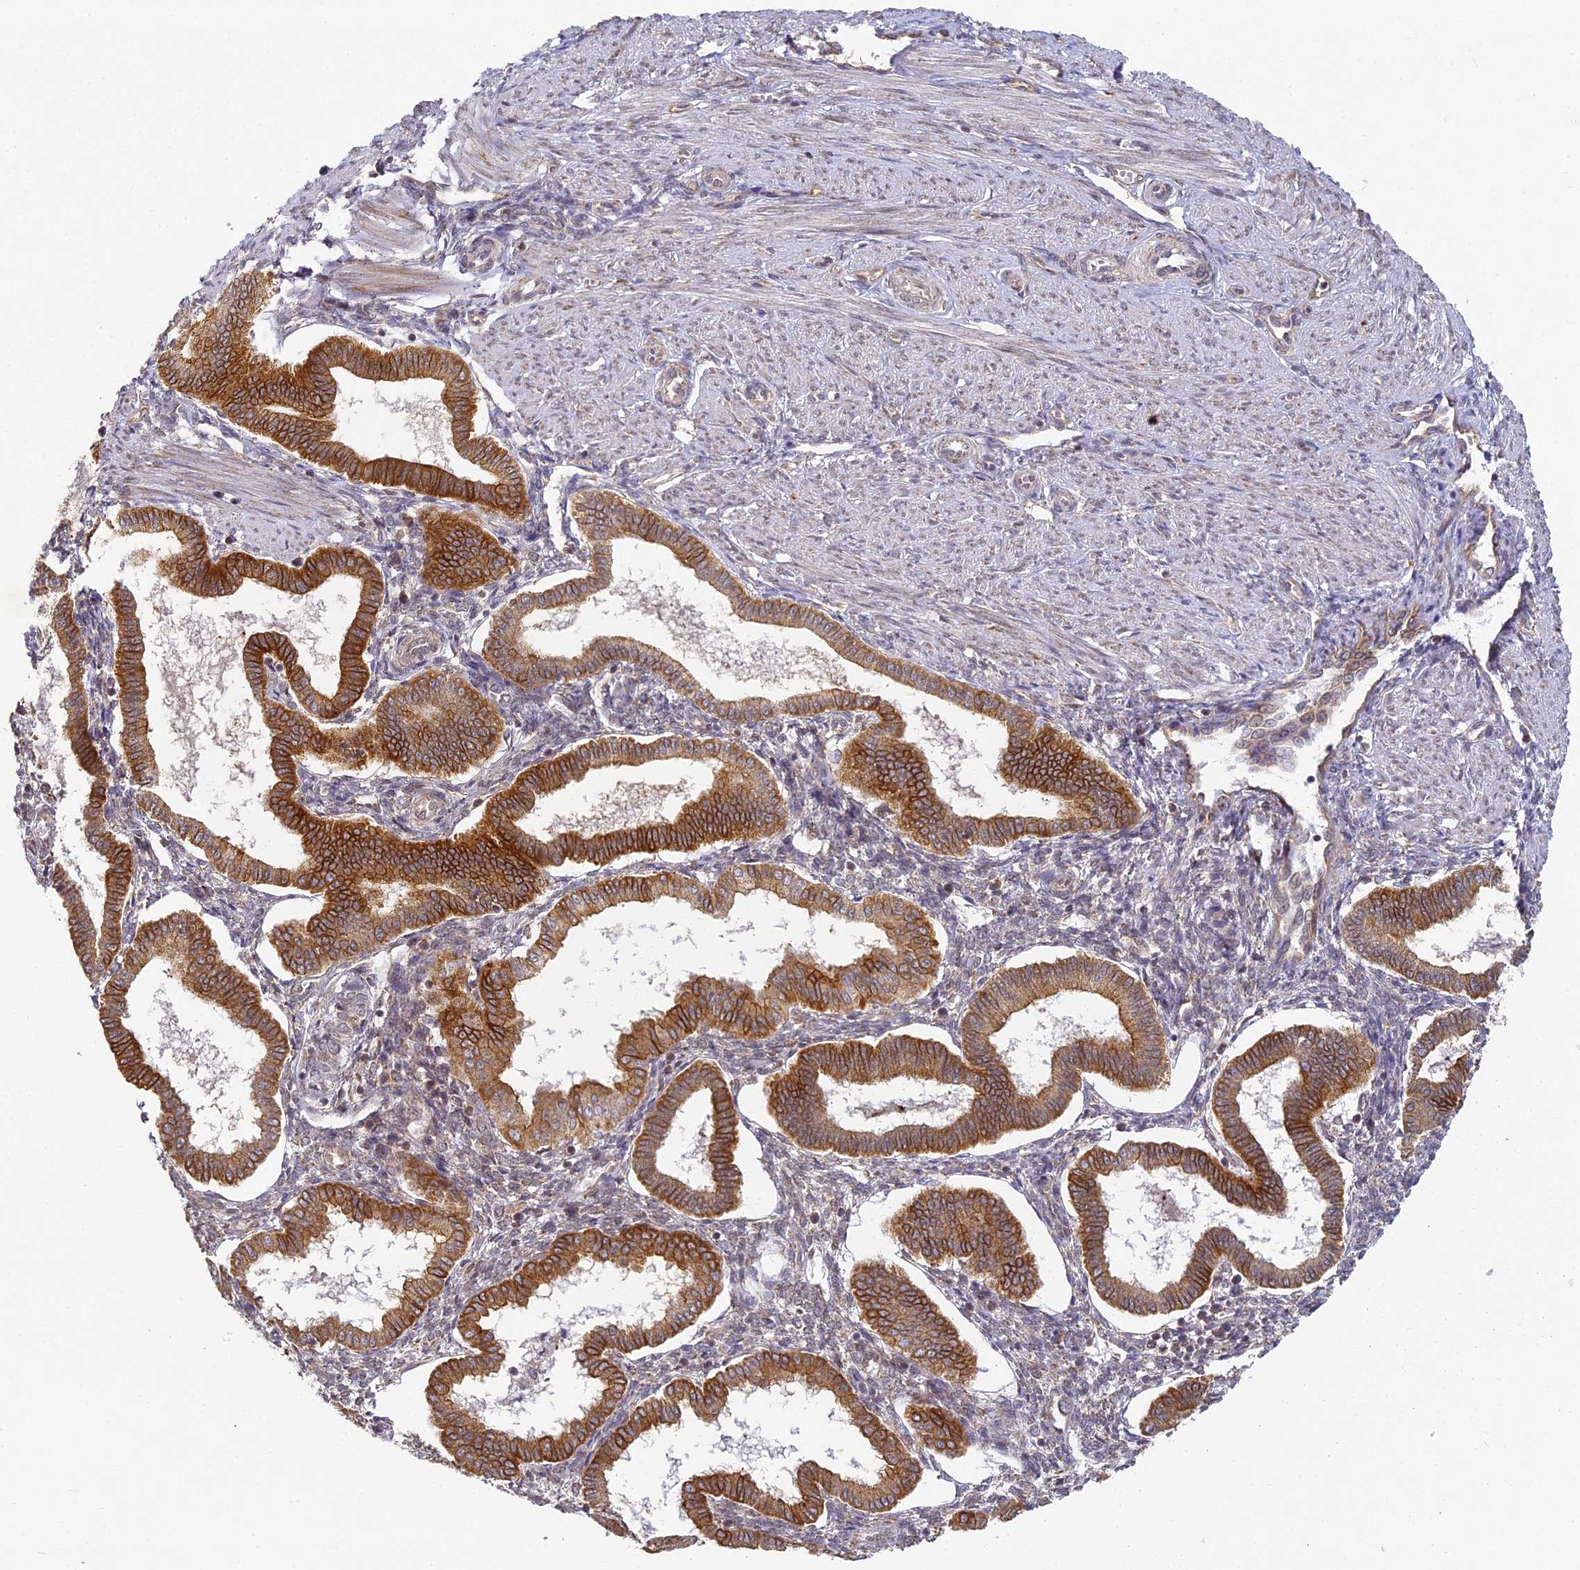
{"staining": {"intensity": "weak", "quantity": "25%-75%", "location": "cytoplasmic/membranous,nuclear"}, "tissue": "endometrium", "cell_type": "Cells in endometrial stroma", "image_type": "normal", "snomed": [{"axis": "morphology", "description": "Normal tissue, NOS"}, {"axis": "topography", "description": "Endometrium"}], "caption": "Human endometrium stained for a protein (brown) displays weak cytoplasmic/membranous,nuclear positive expression in approximately 25%-75% of cells in endometrial stroma.", "gene": "DNAAF10", "patient": {"sex": "female", "age": 25}}